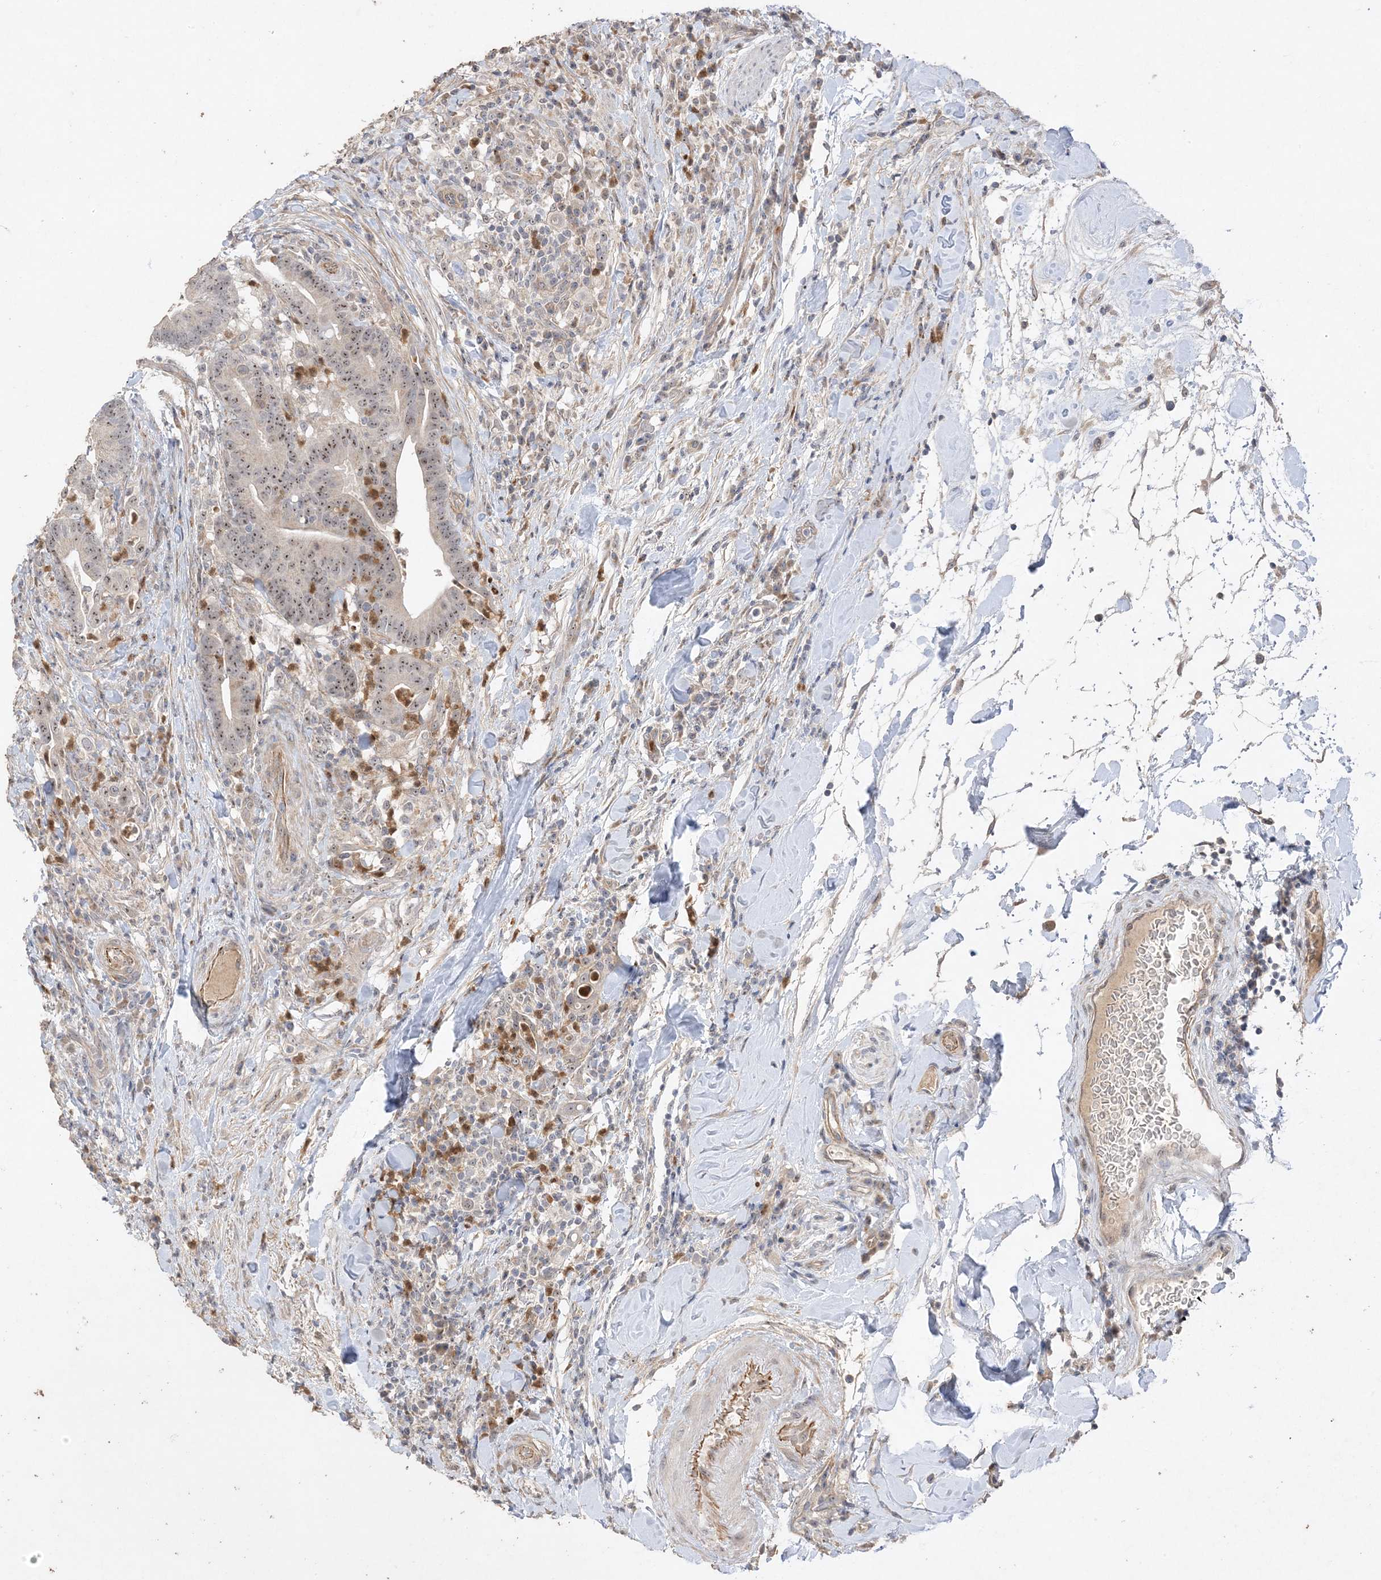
{"staining": {"intensity": "moderate", "quantity": ">75%", "location": "nuclear"}, "tissue": "colorectal cancer", "cell_type": "Tumor cells", "image_type": "cancer", "snomed": [{"axis": "morphology", "description": "Adenocarcinoma, NOS"}, {"axis": "topography", "description": "Colon"}], "caption": "The image demonstrates staining of colorectal cancer (adenocarcinoma), revealing moderate nuclear protein expression (brown color) within tumor cells.", "gene": "DDX18", "patient": {"sex": "female", "age": 66}}